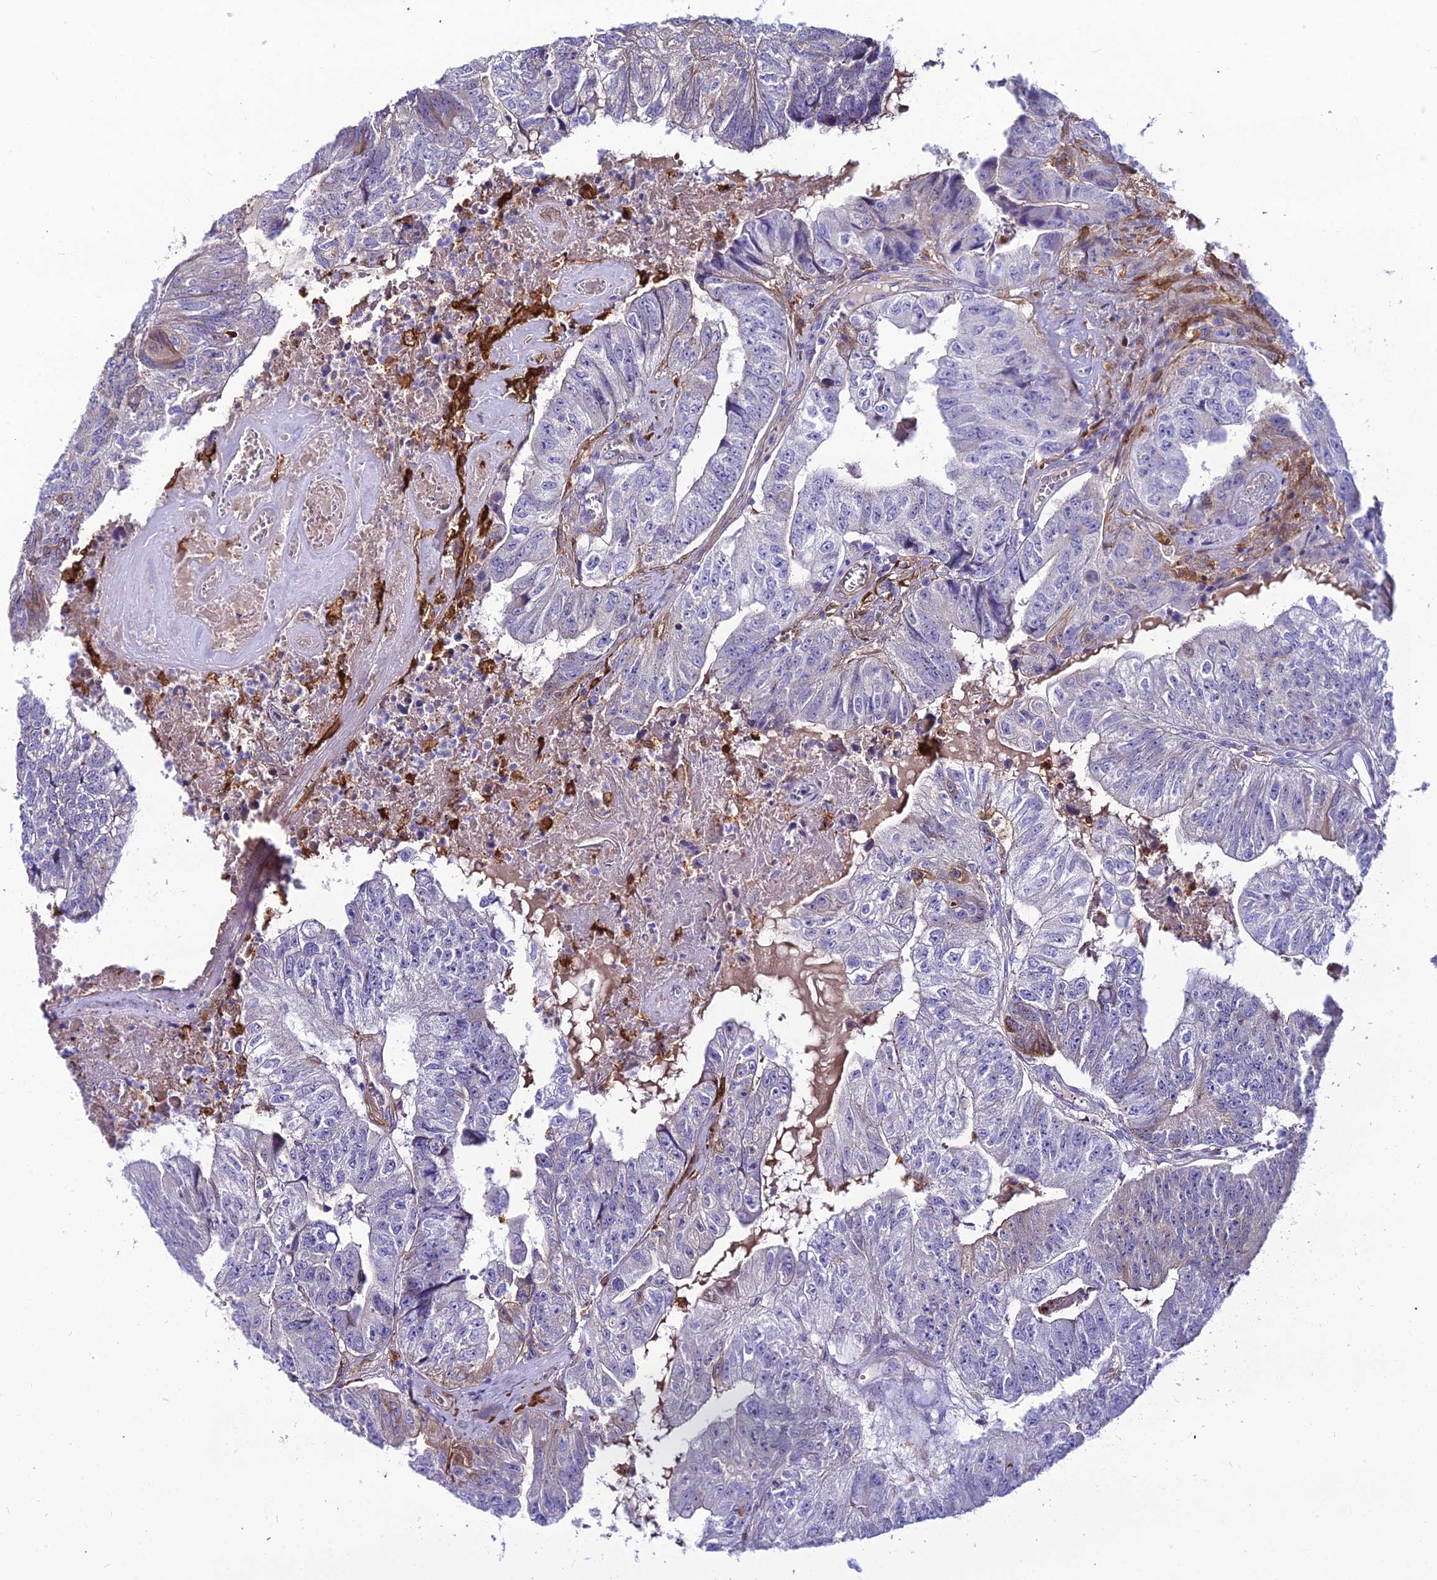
{"staining": {"intensity": "negative", "quantity": "none", "location": "none"}, "tissue": "colorectal cancer", "cell_type": "Tumor cells", "image_type": "cancer", "snomed": [{"axis": "morphology", "description": "Adenocarcinoma, NOS"}, {"axis": "topography", "description": "Colon"}], "caption": "Colorectal adenocarcinoma was stained to show a protein in brown. There is no significant staining in tumor cells.", "gene": "MB21D2", "patient": {"sex": "female", "age": 67}}